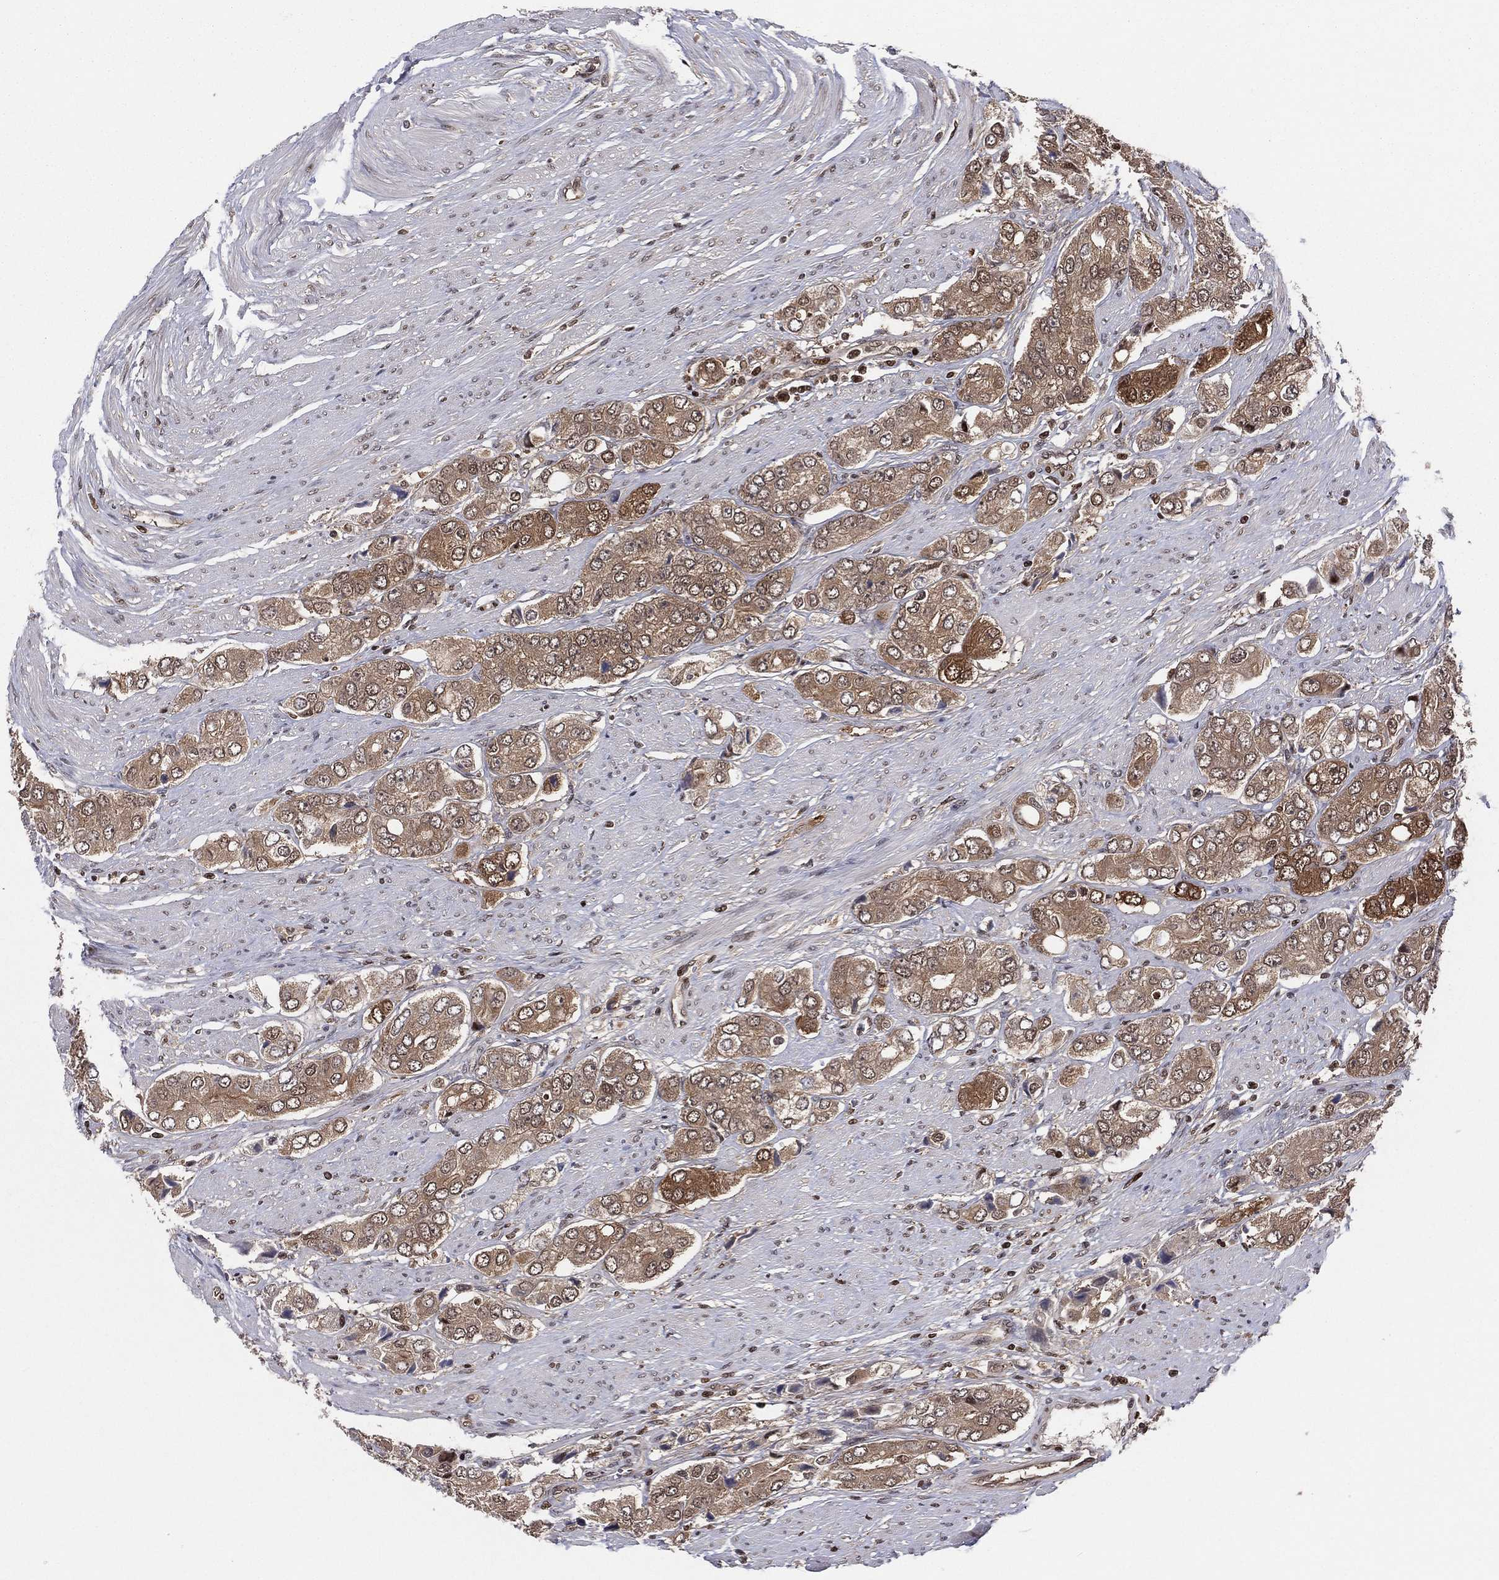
{"staining": {"intensity": "moderate", "quantity": ">75%", "location": "cytoplasmic/membranous"}, "tissue": "prostate cancer", "cell_type": "Tumor cells", "image_type": "cancer", "snomed": [{"axis": "morphology", "description": "Adenocarcinoma, Low grade"}, {"axis": "topography", "description": "Prostate"}], "caption": "Immunohistochemistry of human prostate low-grade adenocarcinoma reveals medium levels of moderate cytoplasmic/membranous staining in about >75% of tumor cells.", "gene": "PSMA1", "patient": {"sex": "male", "age": 69}}